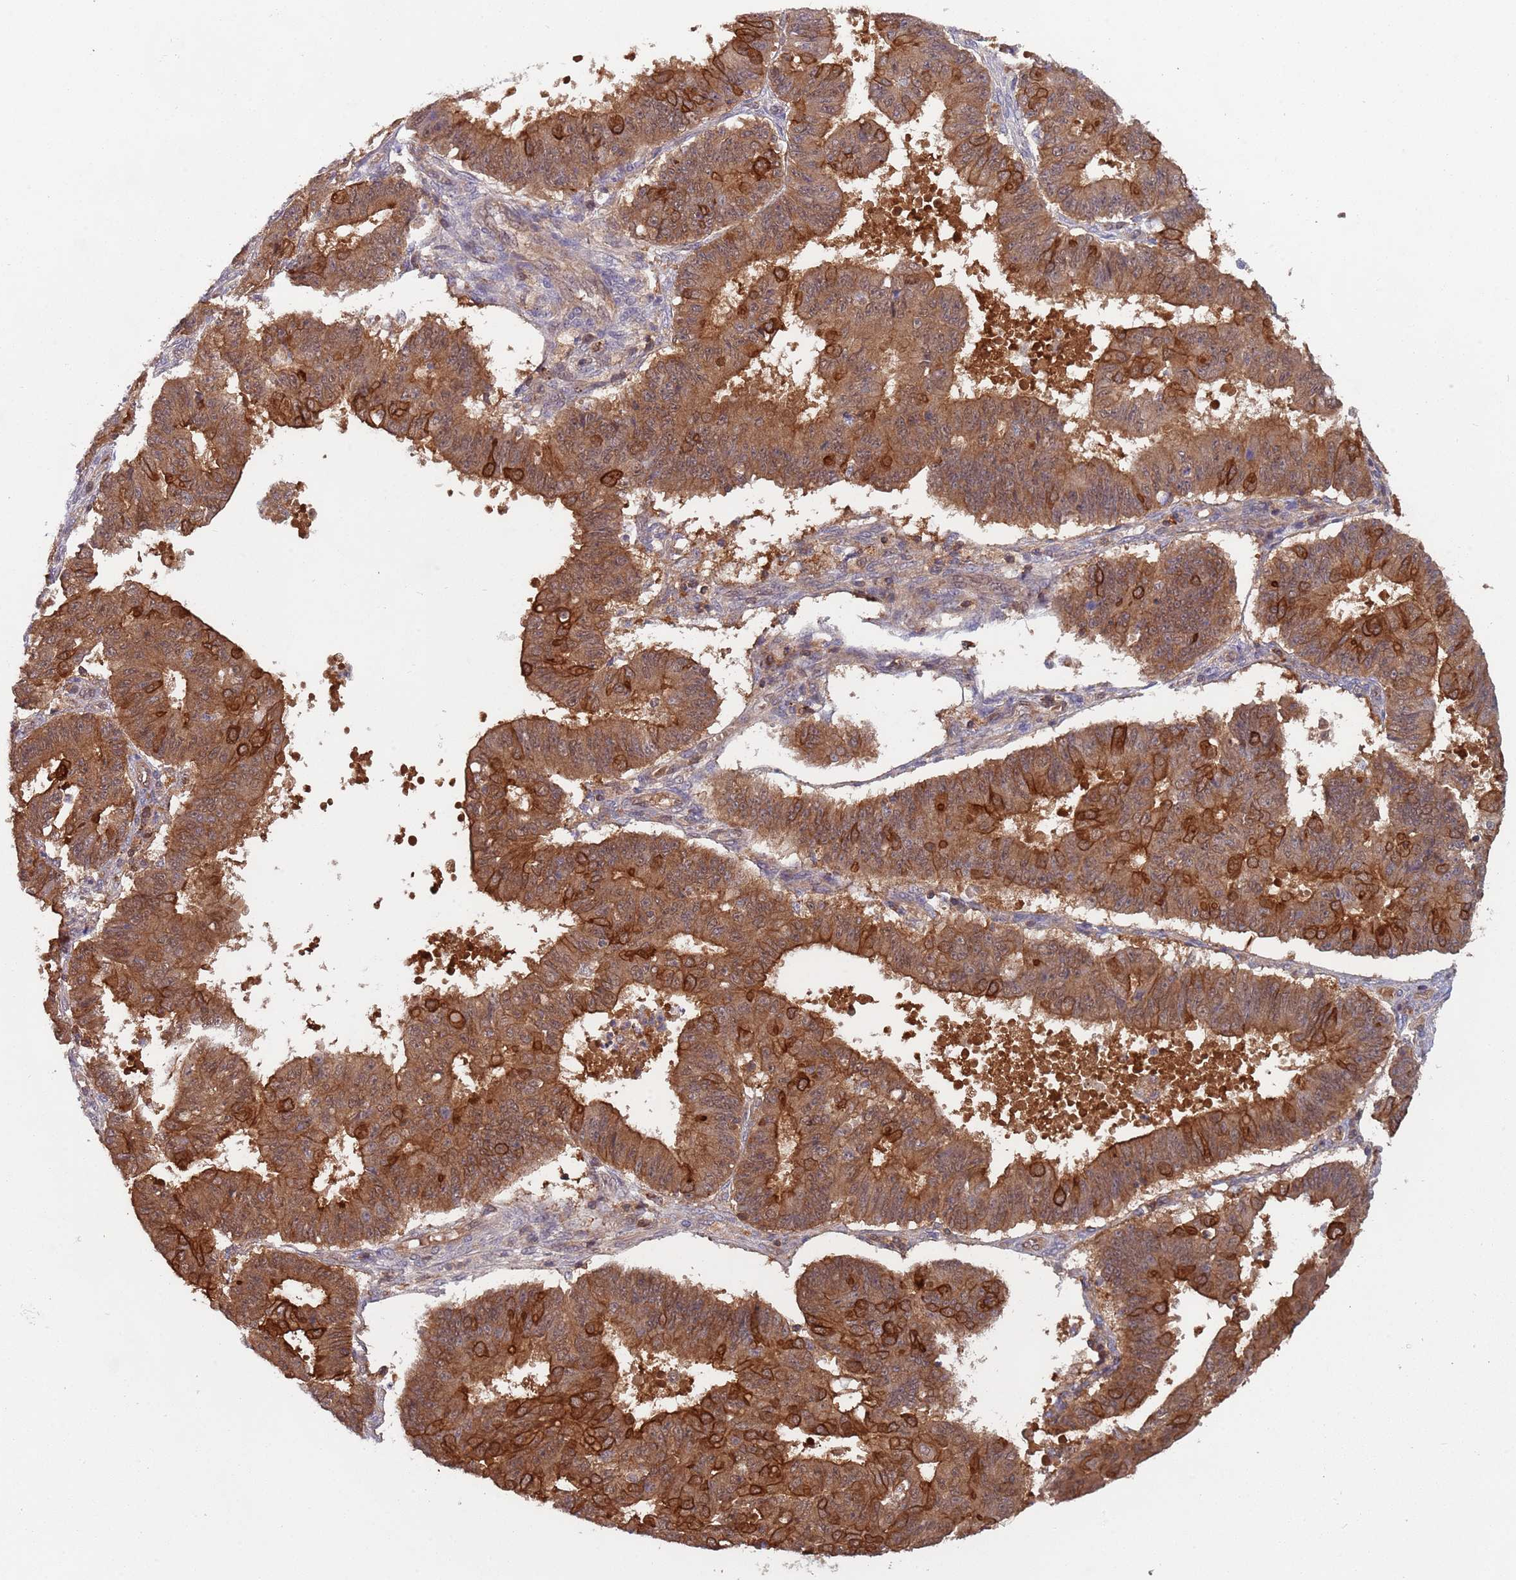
{"staining": {"intensity": "strong", "quantity": ">75%", "location": "cytoplasmic/membranous"}, "tissue": "ovarian cancer", "cell_type": "Tumor cells", "image_type": "cancer", "snomed": [{"axis": "morphology", "description": "Carcinoma, endometroid"}, {"axis": "topography", "description": "Appendix"}, {"axis": "topography", "description": "Ovary"}], "caption": "A histopathology image showing strong cytoplasmic/membranous expression in about >75% of tumor cells in ovarian cancer (endometroid carcinoma), as visualized by brown immunohistochemical staining.", "gene": "GSDMD", "patient": {"sex": "female", "age": 42}}